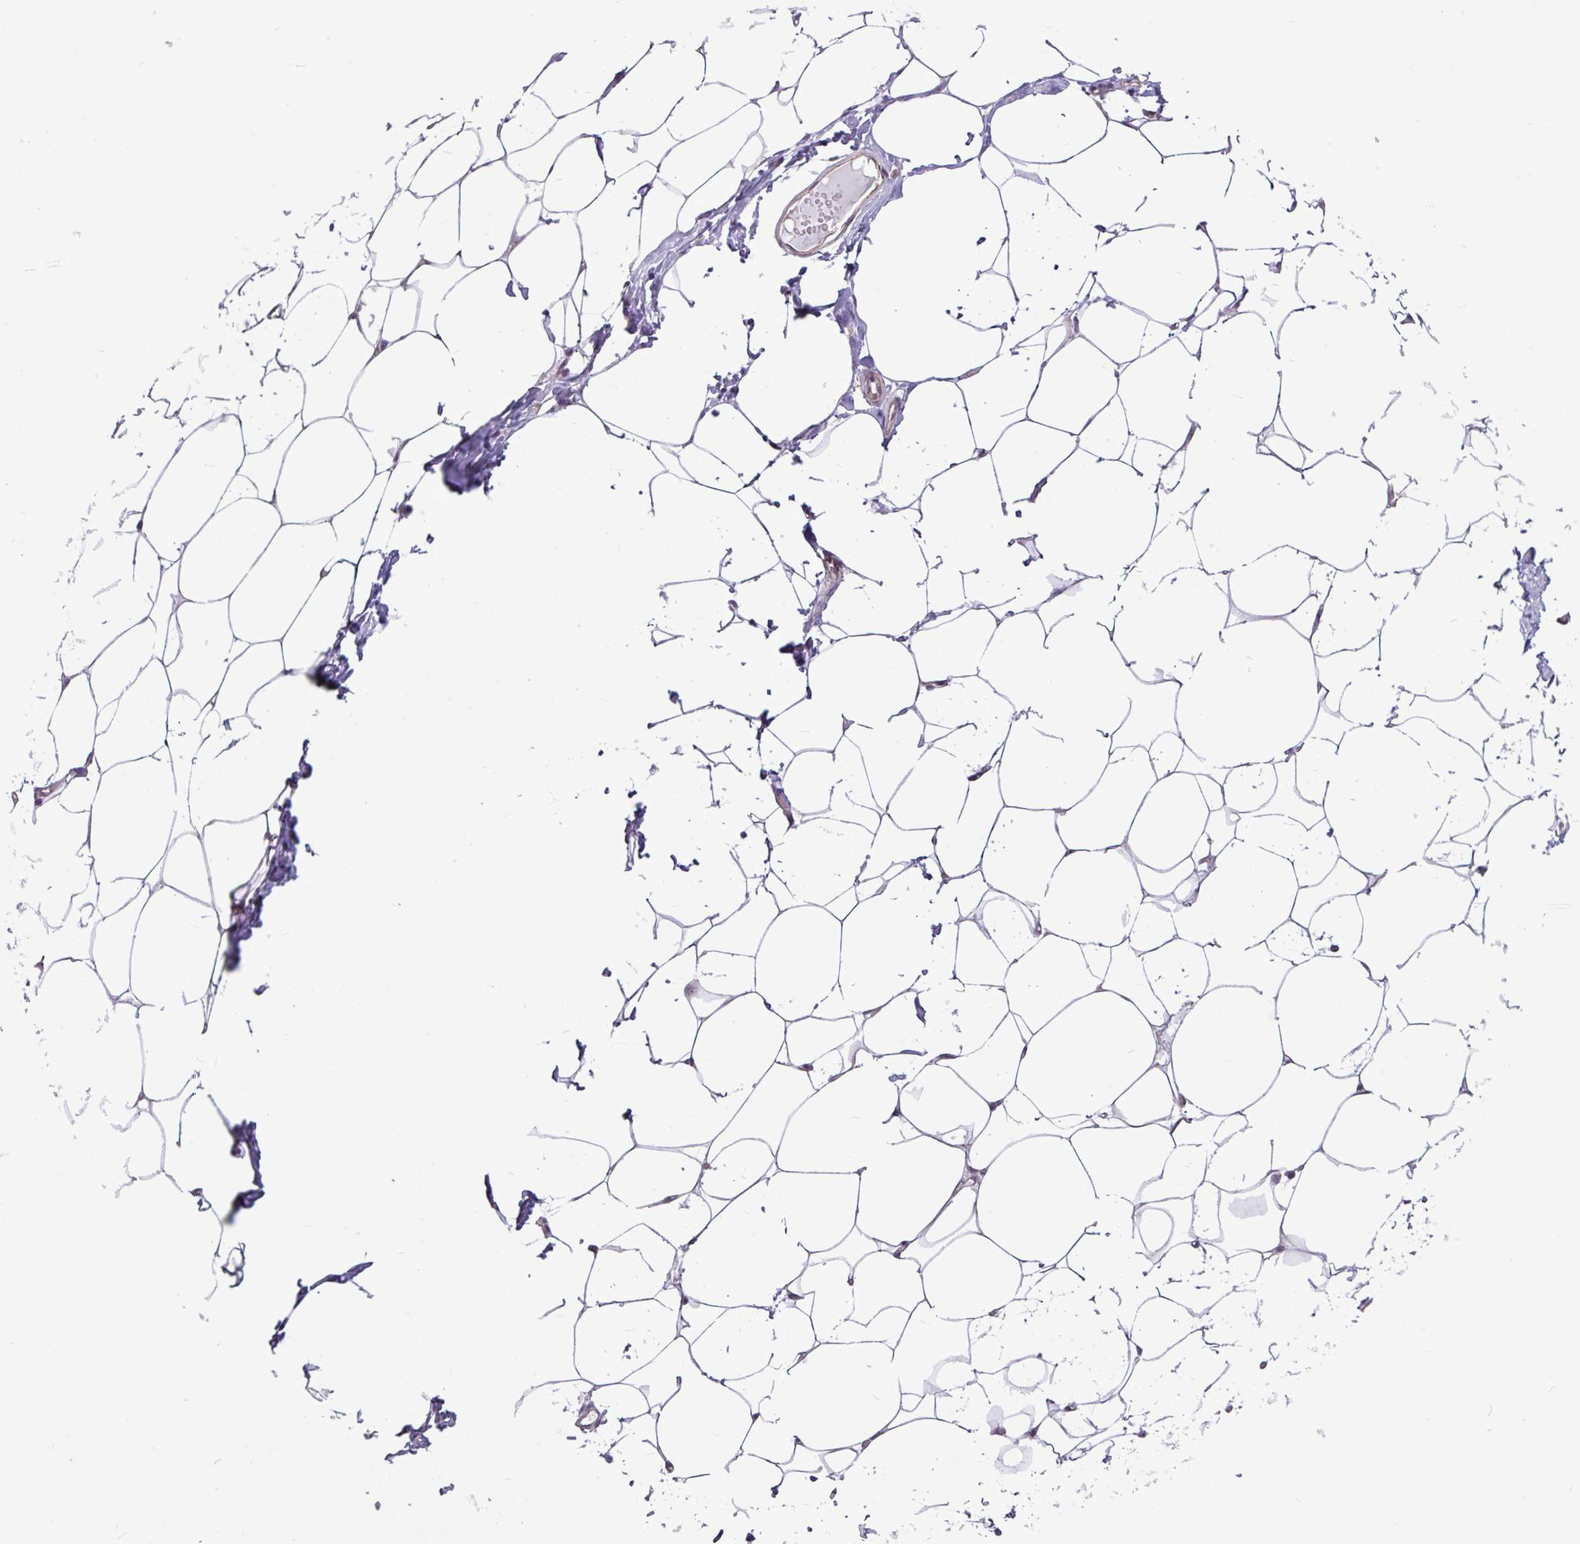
{"staining": {"intensity": "negative", "quantity": "none", "location": "none"}, "tissue": "breast", "cell_type": "Adipocytes", "image_type": "normal", "snomed": [{"axis": "morphology", "description": "Normal tissue, NOS"}, {"axis": "topography", "description": "Breast"}], "caption": "The photomicrograph exhibits no significant expression in adipocytes of breast.", "gene": "UTP18", "patient": {"sex": "female", "age": 27}}